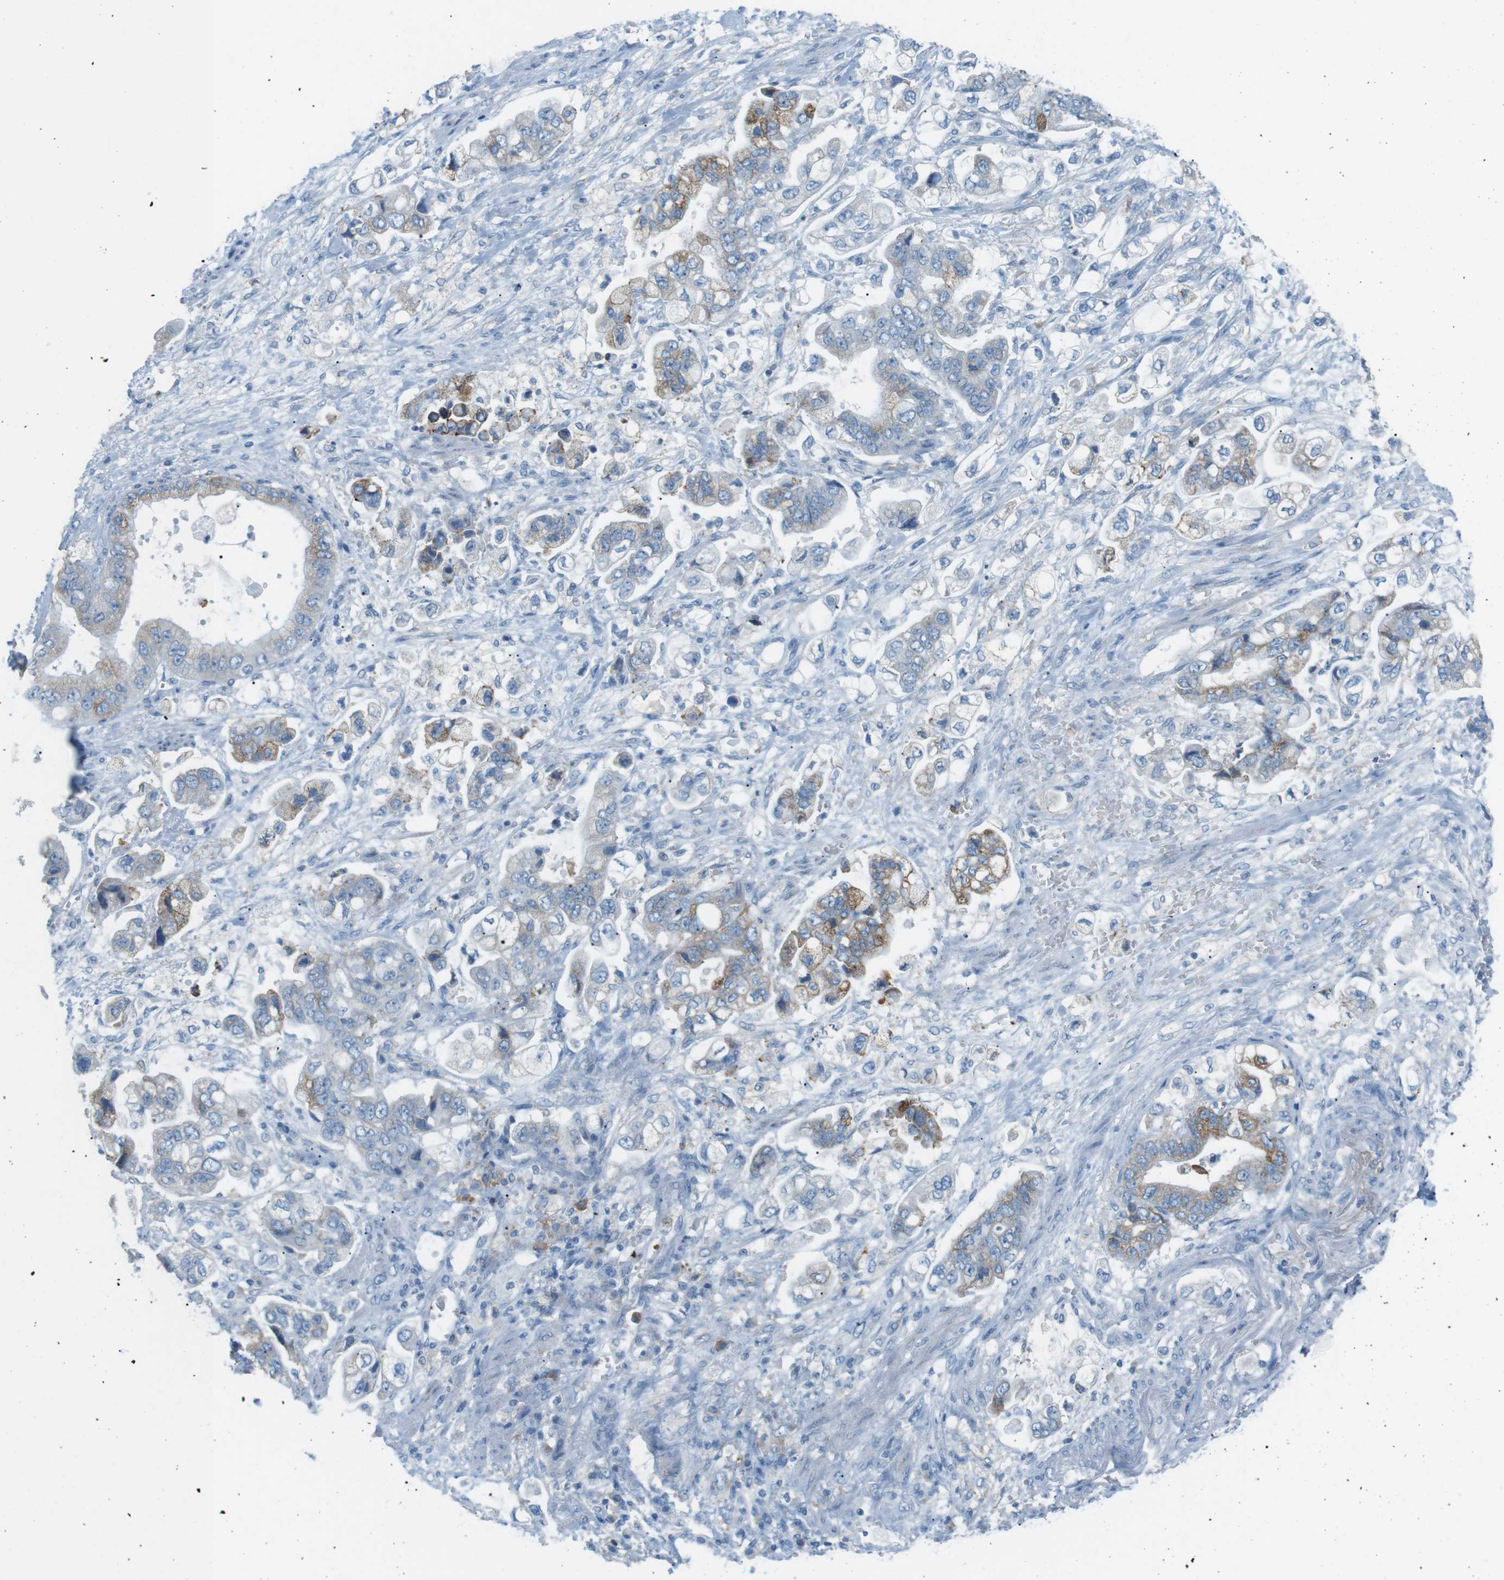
{"staining": {"intensity": "moderate", "quantity": "25%-75%", "location": "cytoplasmic/membranous"}, "tissue": "stomach cancer", "cell_type": "Tumor cells", "image_type": "cancer", "snomed": [{"axis": "morphology", "description": "Normal tissue, NOS"}, {"axis": "morphology", "description": "Adenocarcinoma, NOS"}, {"axis": "topography", "description": "Stomach"}], "caption": "High-power microscopy captured an immunohistochemistry (IHC) histopathology image of stomach cancer (adenocarcinoma), revealing moderate cytoplasmic/membranous expression in approximately 25%-75% of tumor cells.", "gene": "VAMP1", "patient": {"sex": "male", "age": 62}}